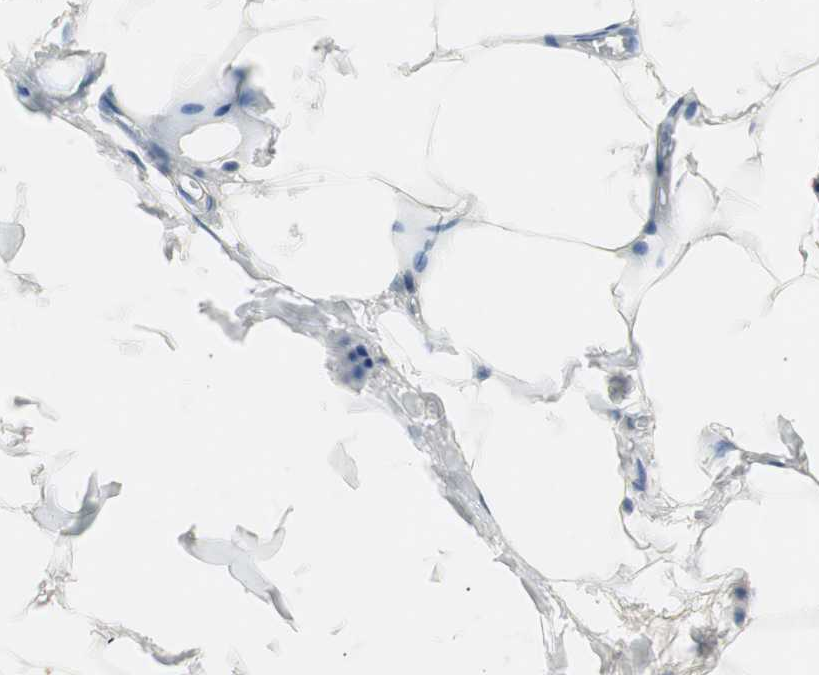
{"staining": {"intensity": "negative", "quantity": "none", "location": "none"}, "tissue": "adipose tissue", "cell_type": "Adipocytes", "image_type": "normal", "snomed": [{"axis": "morphology", "description": "Normal tissue, NOS"}, {"axis": "topography", "description": "Vascular tissue"}], "caption": "Protein analysis of unremarkable adipose tissue shows no significant positivity in adipocytes. (DAB (3,3'-diaminobenzidine) IHC visualized using brightfield microscopy, high magnification).", "gene": "HMBS", "patient": {"sex": "male", "age": 41}}